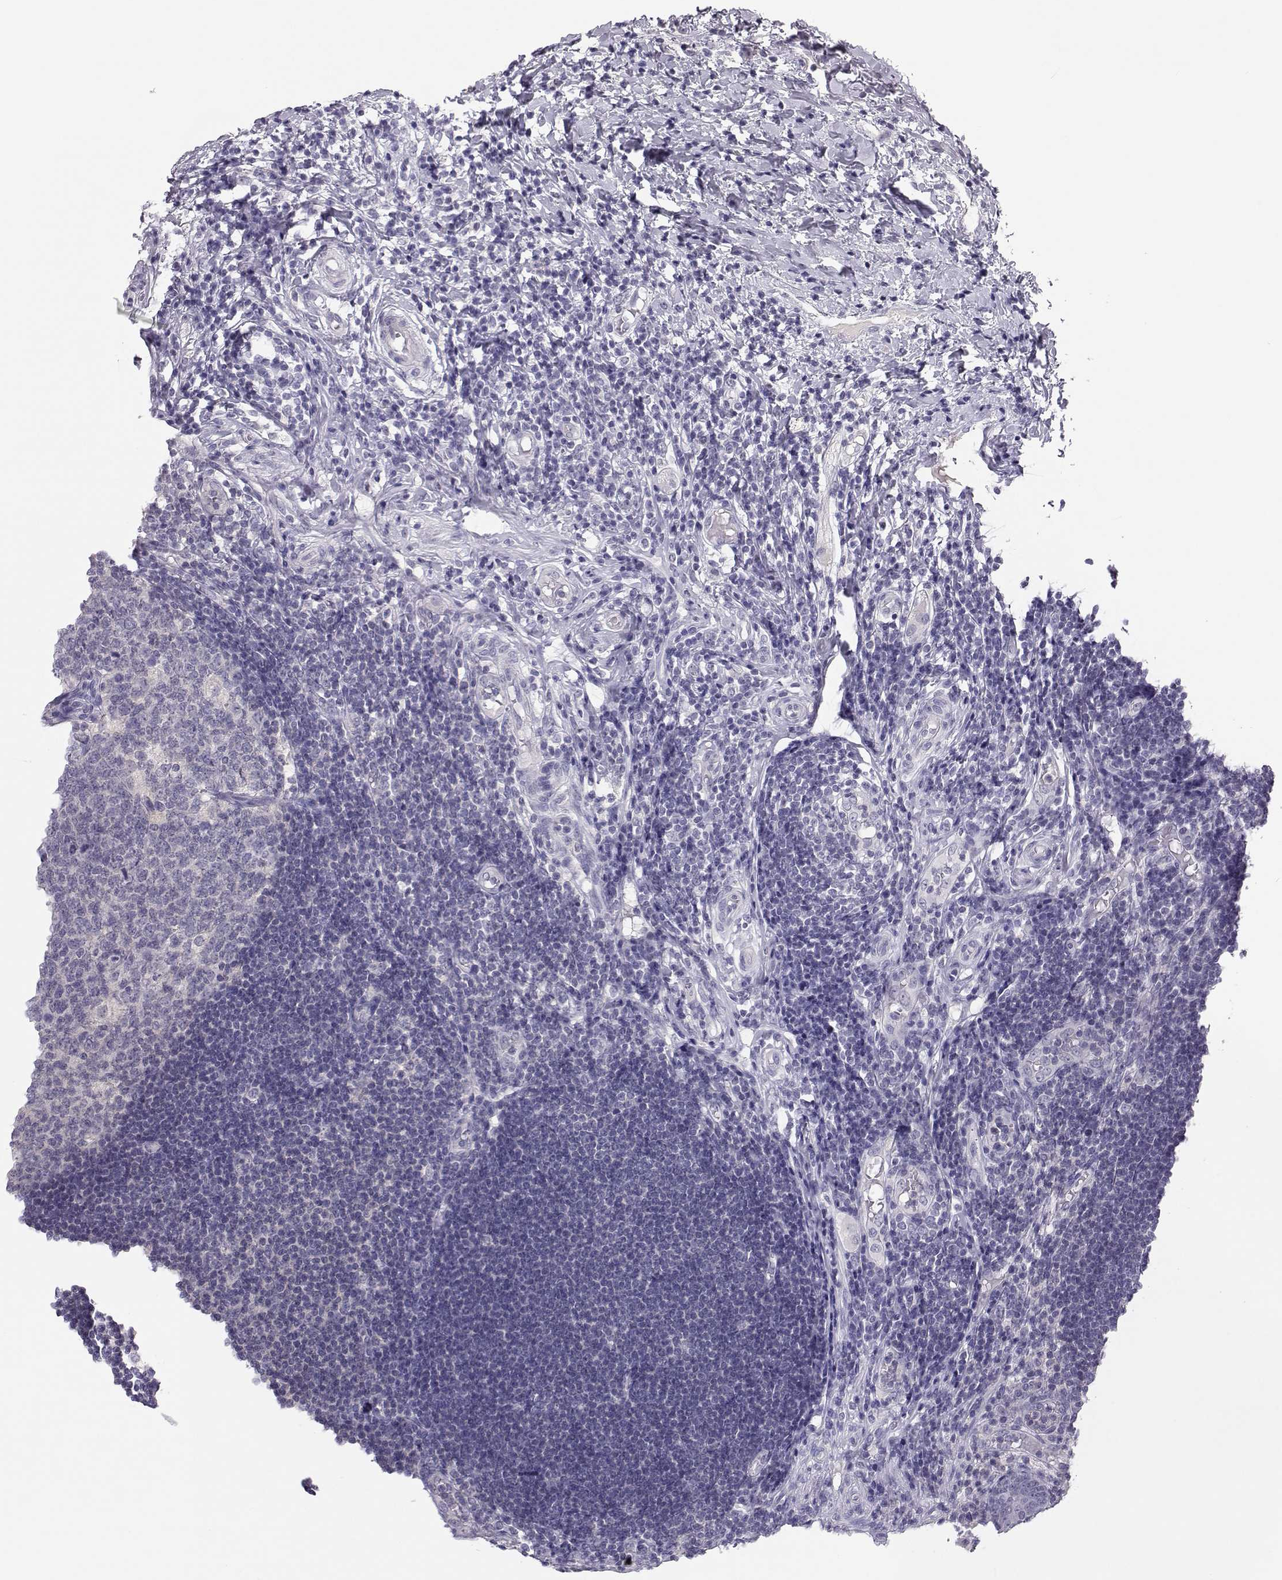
{"staining": {"intensity": "negative", "quantity": "none", "location": "none"}, "tissue": "appendix", "cell_type": "Glandular cells", "image_type": "normal", "snomed": [{"axis": "morphology", "description": "Normal tissue, NOS"}, {"axis": "morphology", "description": "Inflammation, NOS"}, {"axis": "topography", "description": "Appendix"}], "caption": "Image shows no significant protein expression in glandular cells of benign appendix.", "gene": "MROH7", "patient": {"sex": "male", "age": 16}}